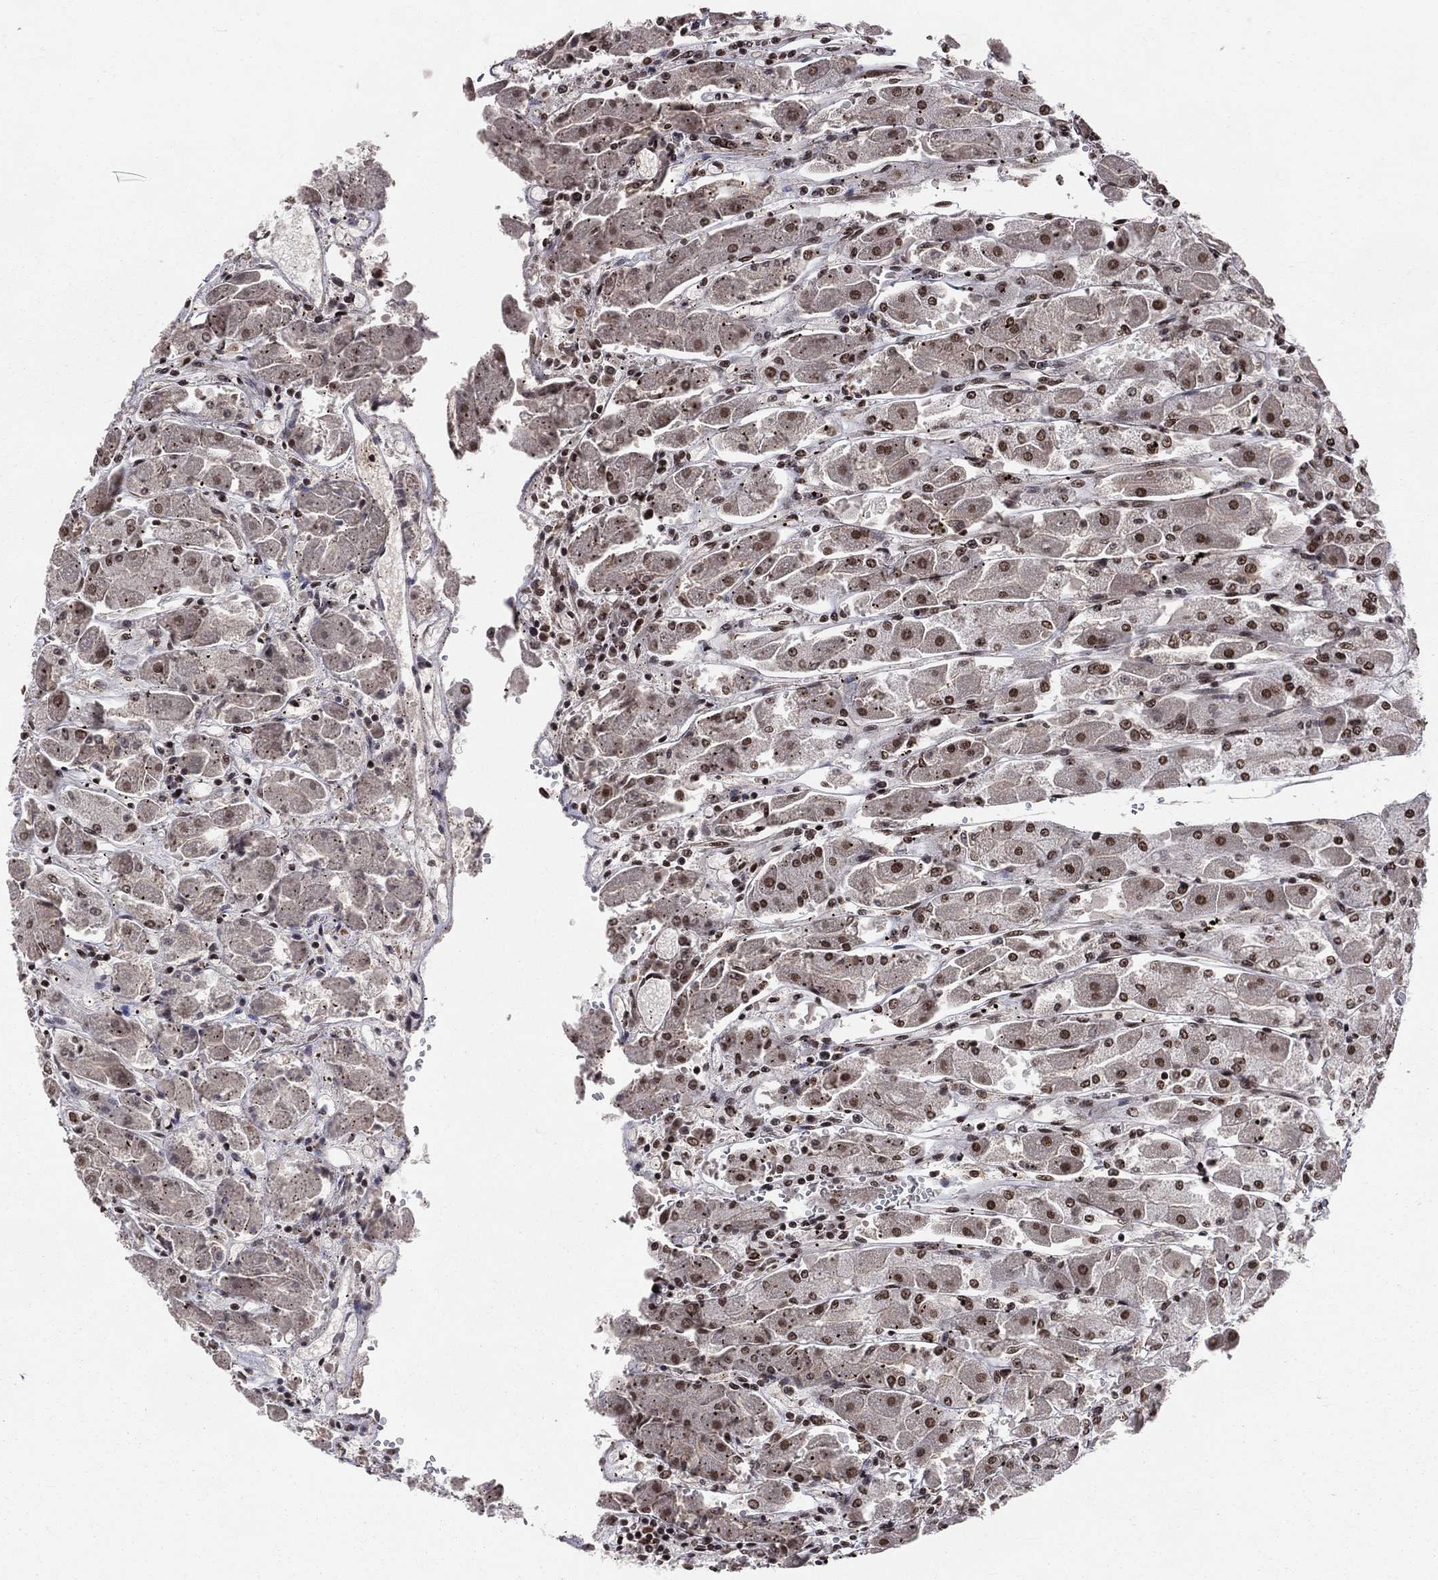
{"staining": {"intensity": "strong", "quantity": ">75%", "location": "nuclear"}, "tissue": "stomach", "cell_type": "Glandular cells", "image_type": "normal", "snomed": [{"axis": "morphology", "description": "Normal tissue, NOS"}, {"axis": "topography", "description": "Stomach"}], "caption": "Stomach stained for a protein demonstrates strong nuclear positivity in glandular cells. (Brightfield microscopy of DAB IHC at high magnification).", "gene": "SMC3", "patient": {"sex": "male", "age": 70}}